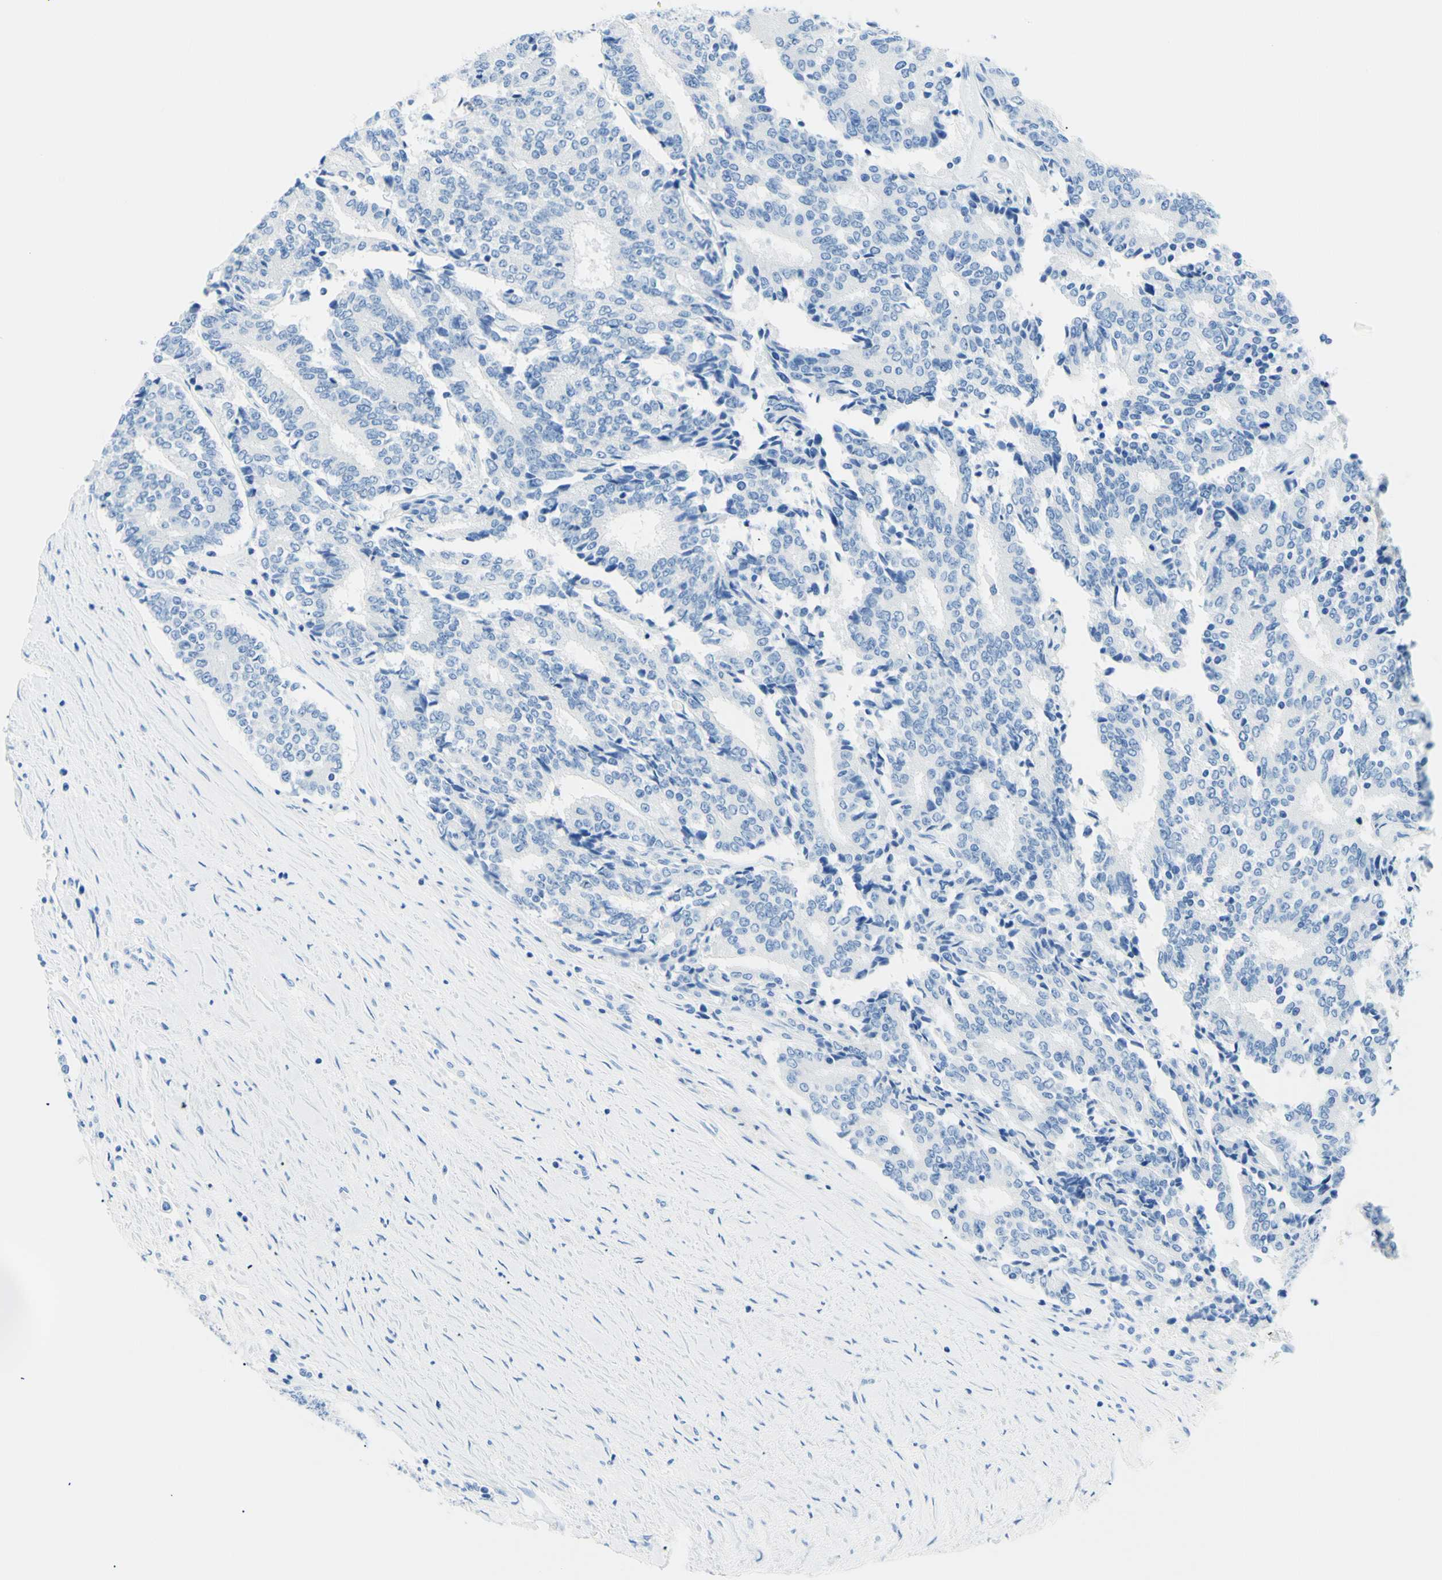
{"staining": {"intensity": "negative", "quantity": "none", "location": "none"}, "tissue": "prostate cancer", "cell_type": "Tumor cells", "image_type": "cancer", "snomed": [{"axis": "morphology", "description": "Normal tissue, NOS"}, {"axis": "morphology", "description": "Adenocarcinoma, High grade"}, {"axis": "topography", "description": "Prostate"}, {"axis": "topography", "description": "Seminal veicle"}], "caption": "Protein analysis of prostate adenocarcinoma (high-grade) displays no significant expression in tumor cells.", "gene": "MYH2", "patient": {"sex": "male", "age": 55}}